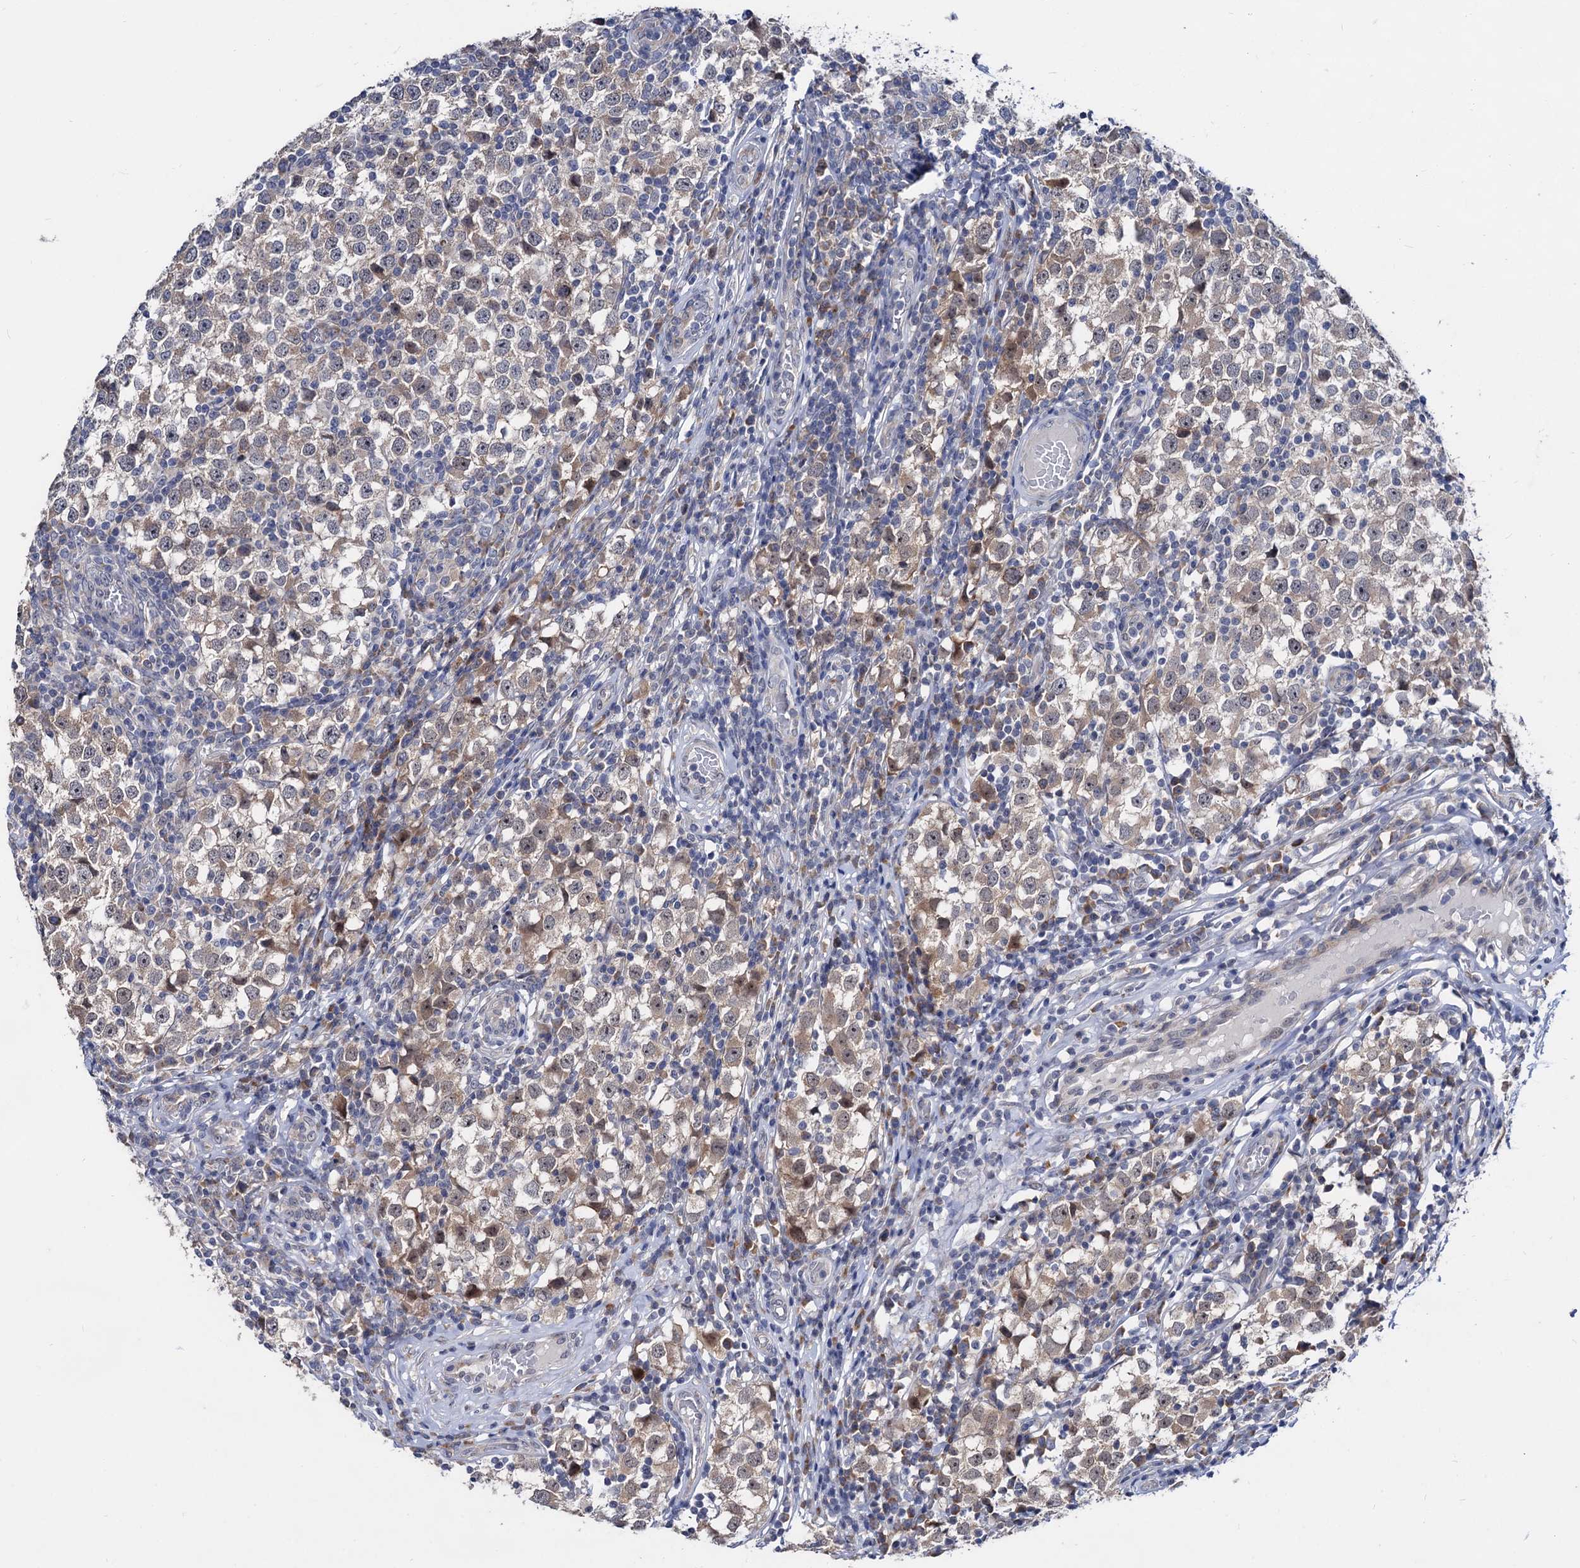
{"staining": {"intensity": "weak", "quantity": "25%-75%", "location": "cytoplasmic/membranous"}, "tissue": "testis cancer", "cell_type": "Tumor cells", "image_type": "cancer", "snomed": [{"axis": "morphology", "description": "Seminoma, NOS"}, {"axis": "topography", "description": "Testis"}], "caption": "A high-resolution histopathology image shows immunohistochemistry staining of testis cancer (seminoma), which demonstrates weak cytoplasmic/membranous staining in approximately 25%-75% of tumor cells.", "gene": "CAPRIN2", "patient": {"sex": "male", "age": 65}}